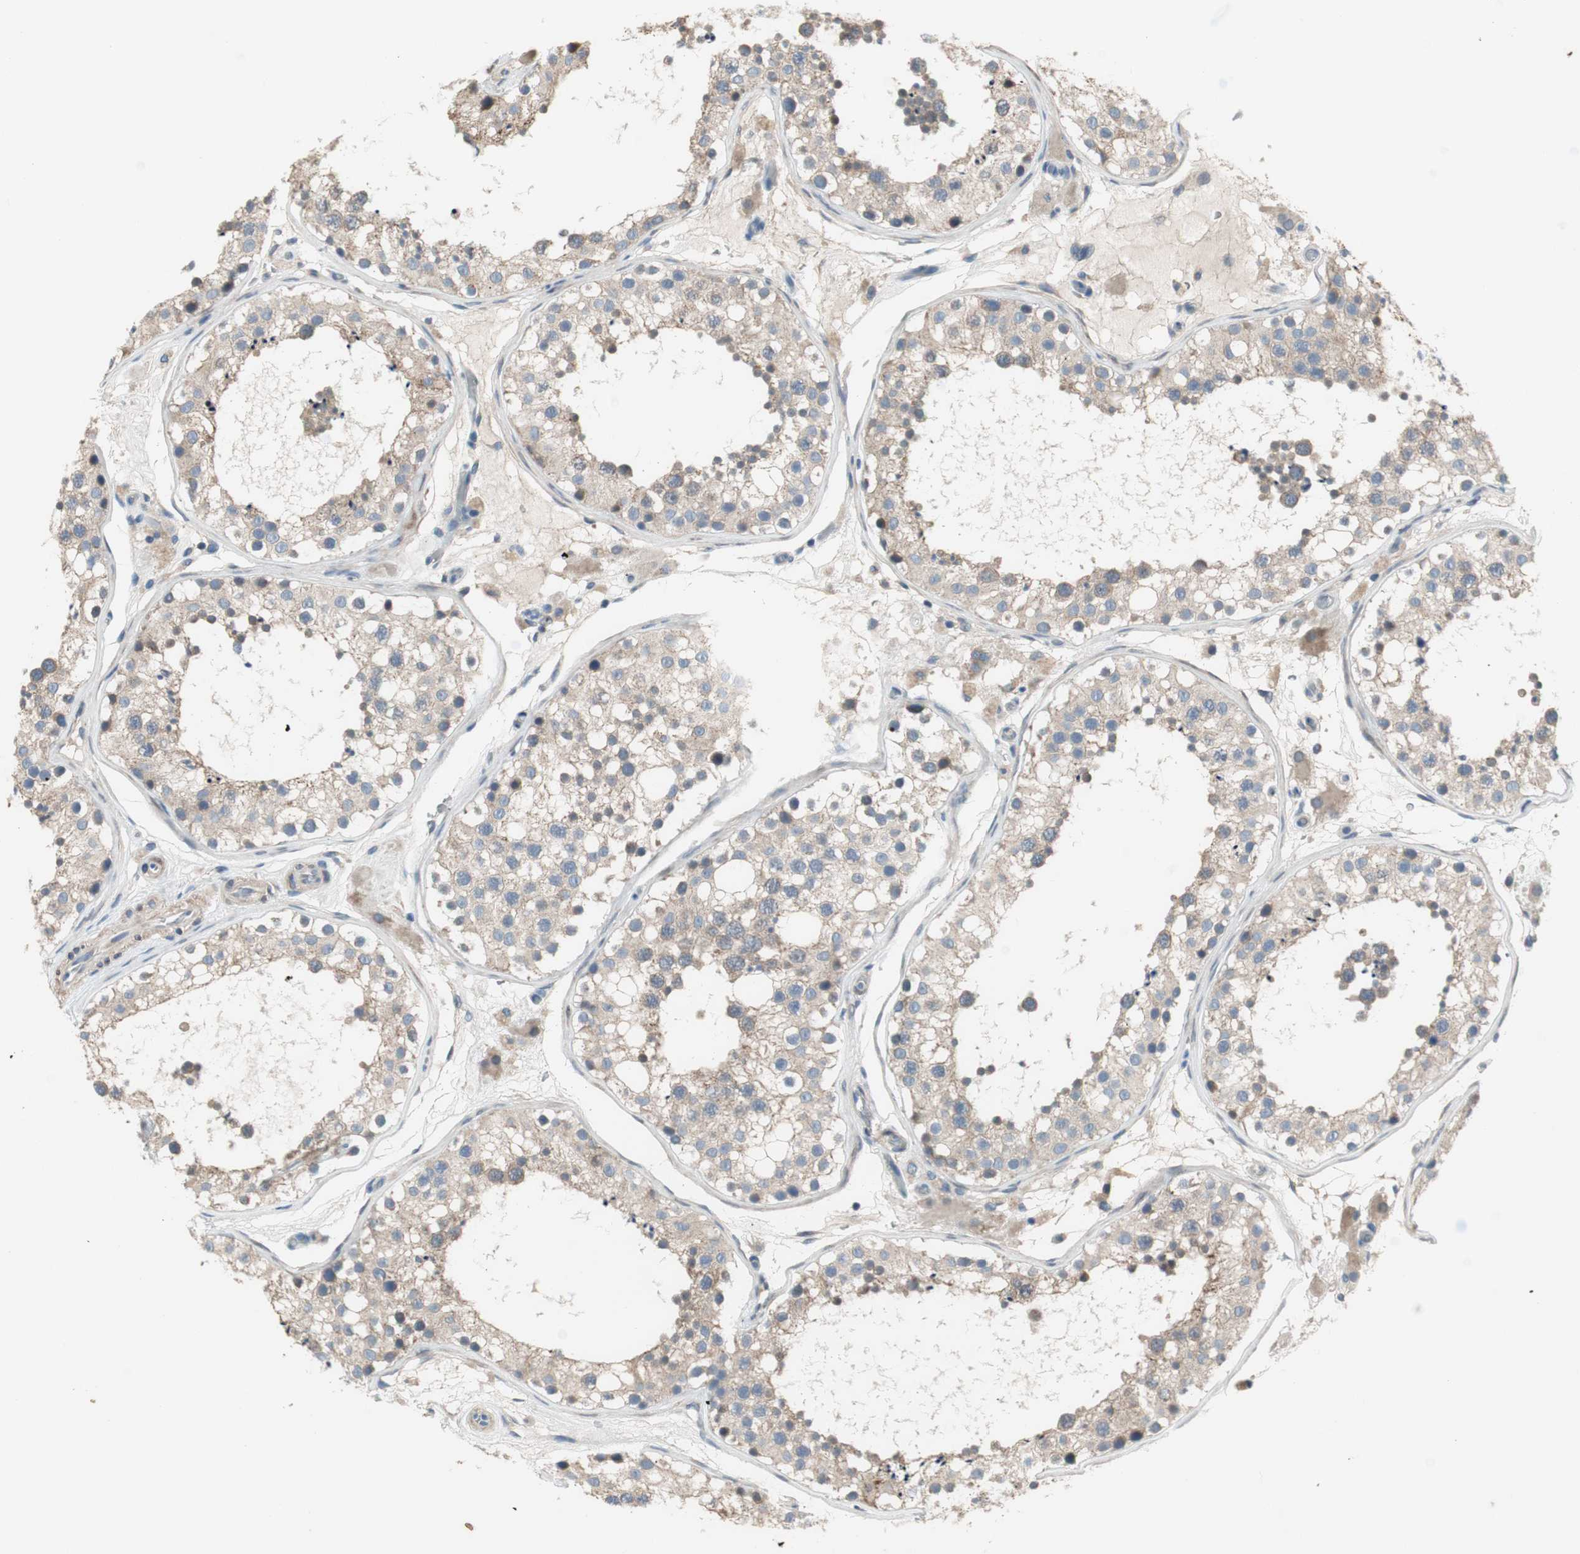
{"staining": {"intensity": "weak", "quantity": ">75%", "location": "cytoplasmic/membranous"}, "tissue": "testis", "cell_type": "Cells in seminiferous ducts", "image_type": "normal", "snomed": [{"axis": "morphology", "description": "Normal tissue, NOS"}, {"axis": "topography", "description": "Testis"}, {"axis": "topography", "description": "Epididymis"}], "caption": "Immunohistochemical staining of normal human testis demonstrates low levels of weak cytoplasmic/membranous positivity in approximately >75% of cells in seminiferous ducts.", "gene": "TACR3", "patient": {"sex": "male", "age": 26}}